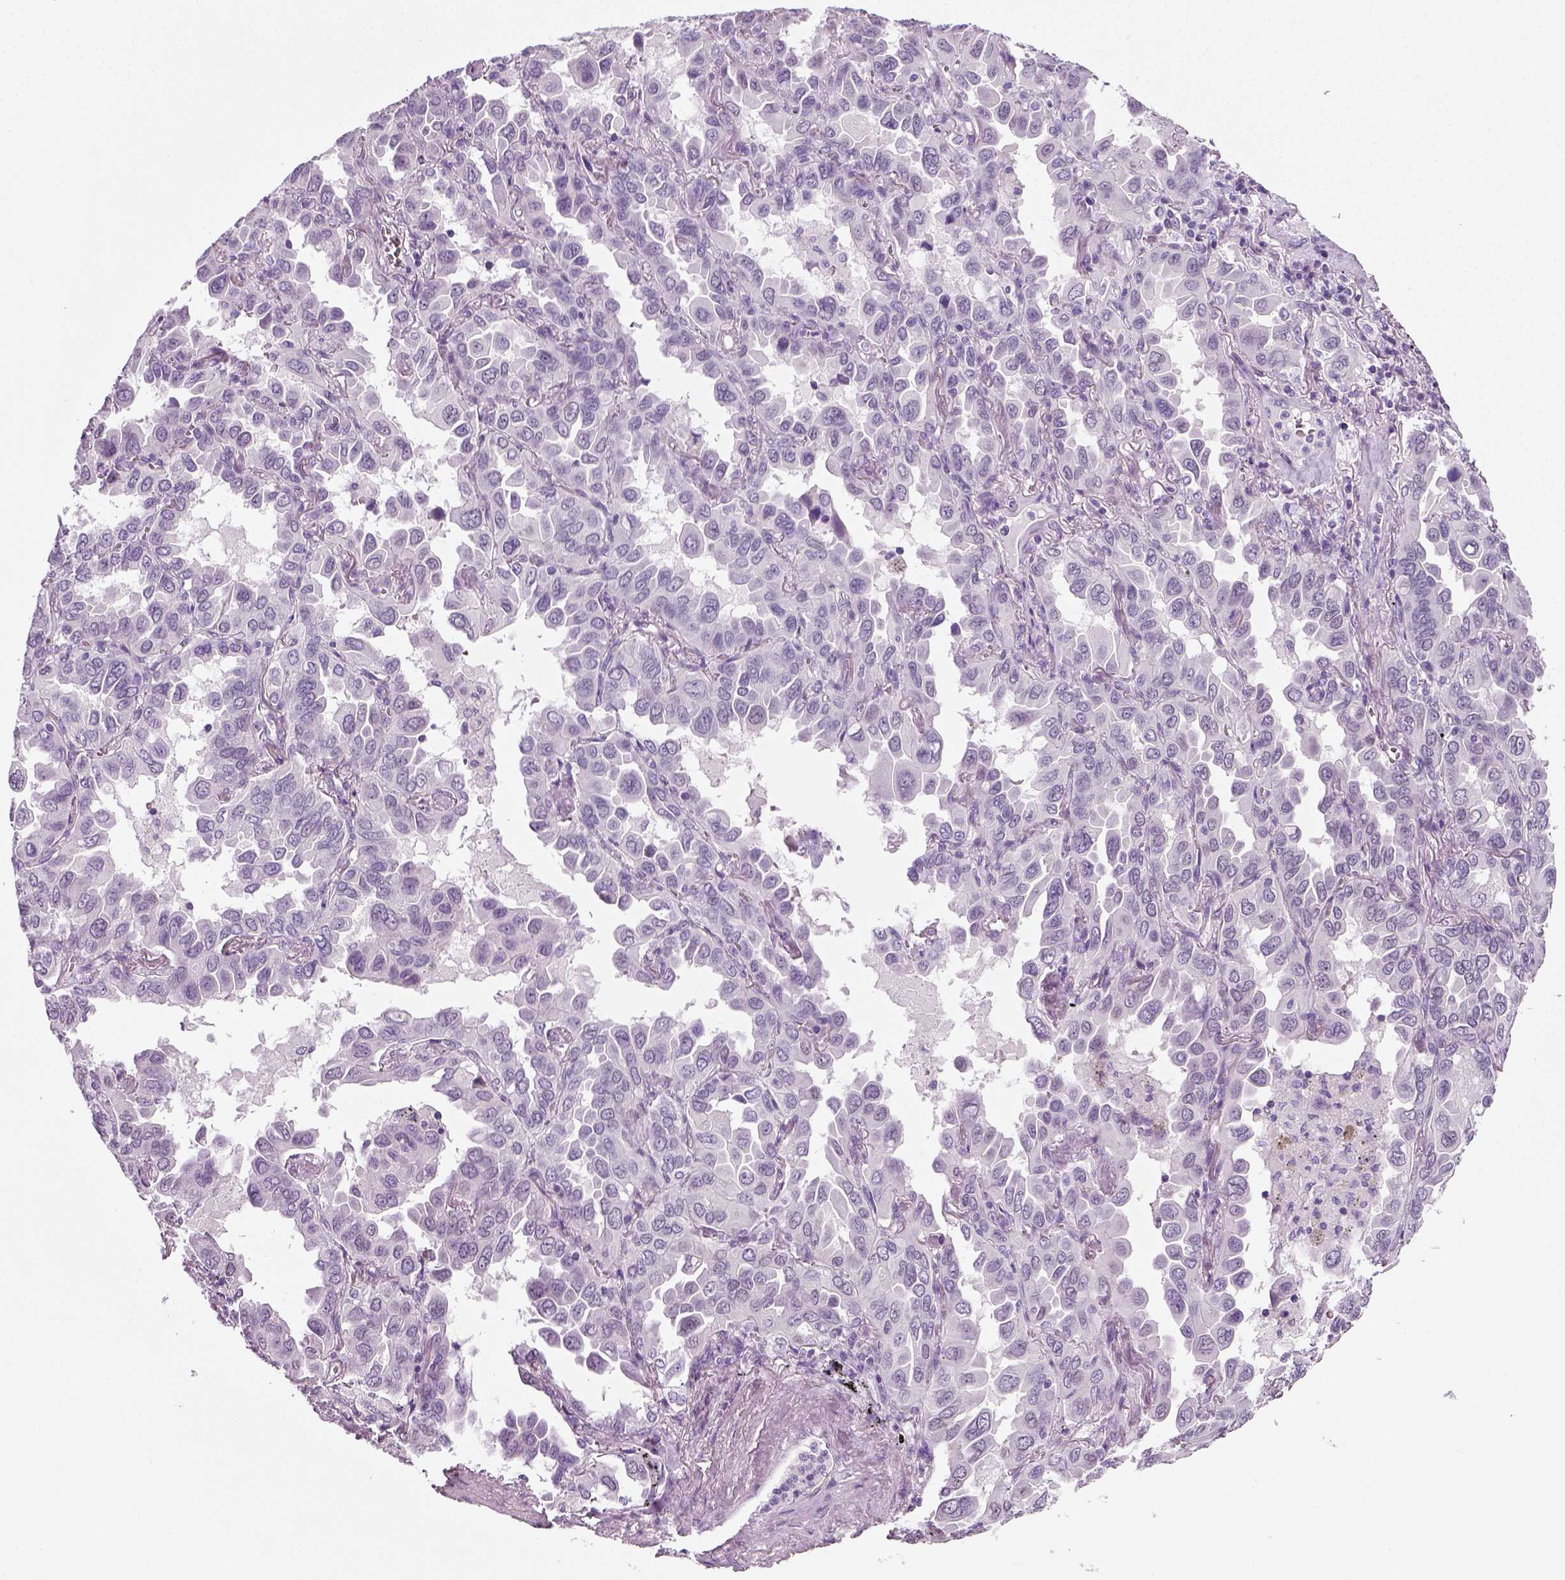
{"staining": {"intensity": "negative", "quantity": "none", "location": "none"}, "tissue": "lung cancer", "cell_type": "Tumor cells", "image_type": "cancer", "snomed": [{"axis": "morphology", "description": "Adenocarcinoma, NOS"}, {"axis": "topography", "description": "Lung"}], "caption": "Tumor cells are negative for brown protein staining in lung cancer. Brightfield microscopy of immunohistochemistry stained with DAB (brown) and hematoxylin (blue), captured at high magnification.", "gene": "SPATA31E1", "patient": {"sex": "male", "age": 64}}